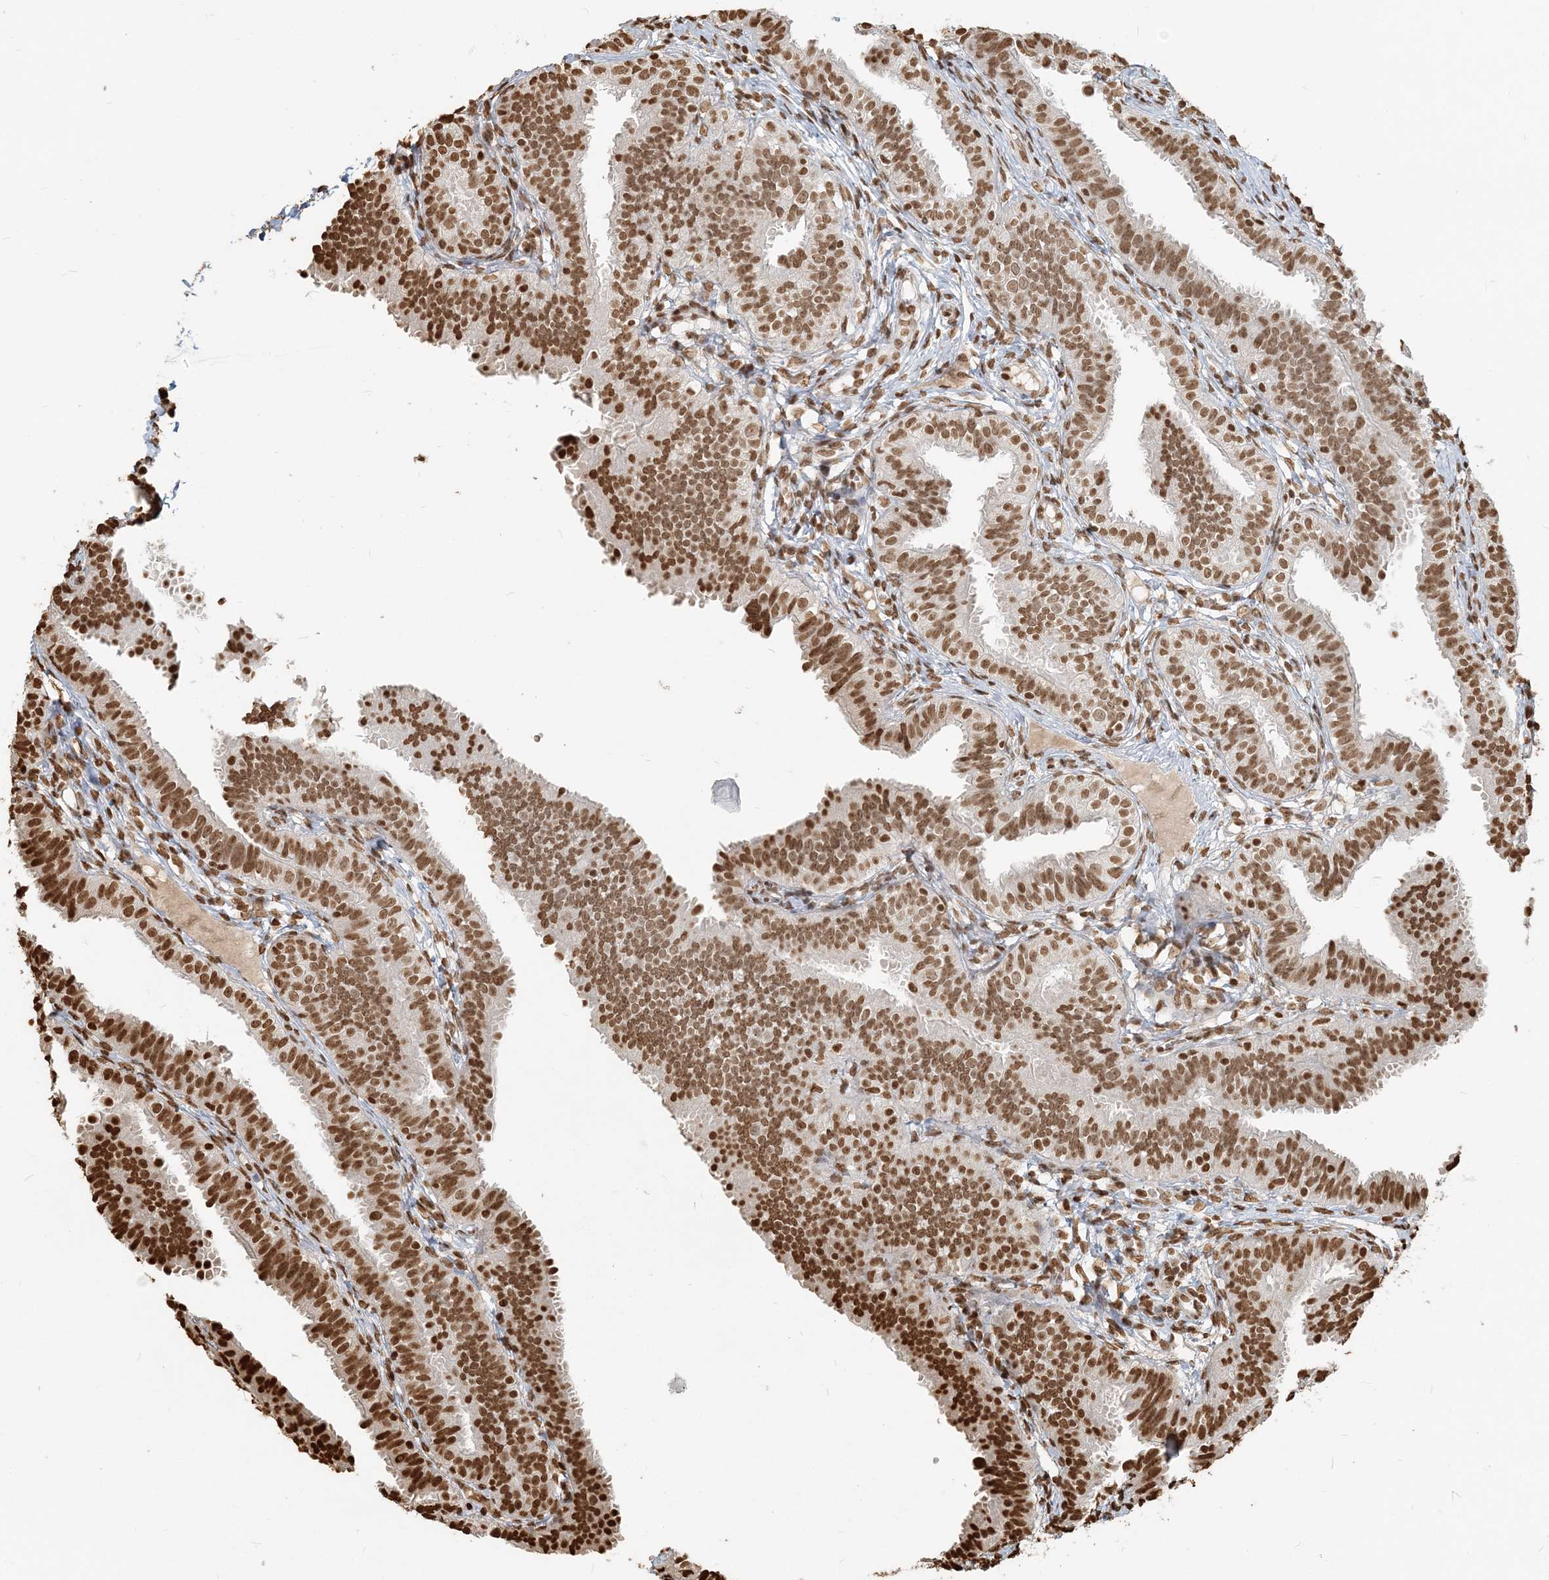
{"staining": {"intensity": "moderate", "quantity": ">75%", "location": "nuclear"}, "tissue": "fallopian tube", "cell_type": "Glandular cells", "image_type": "normal", "snomed": [{"axis": "morphology", "description": "Normal tissue, NOS"}, {"axis": "topography", "description": "Fallopian tube"}], "caption": "A brown stain highlights moderate nuclear staining of a protein in glandular cells of benign human fallopian tube. Nuclei are stained in blue.", "gene": "H3", "patient": {"sex": "female", "age": 35}}